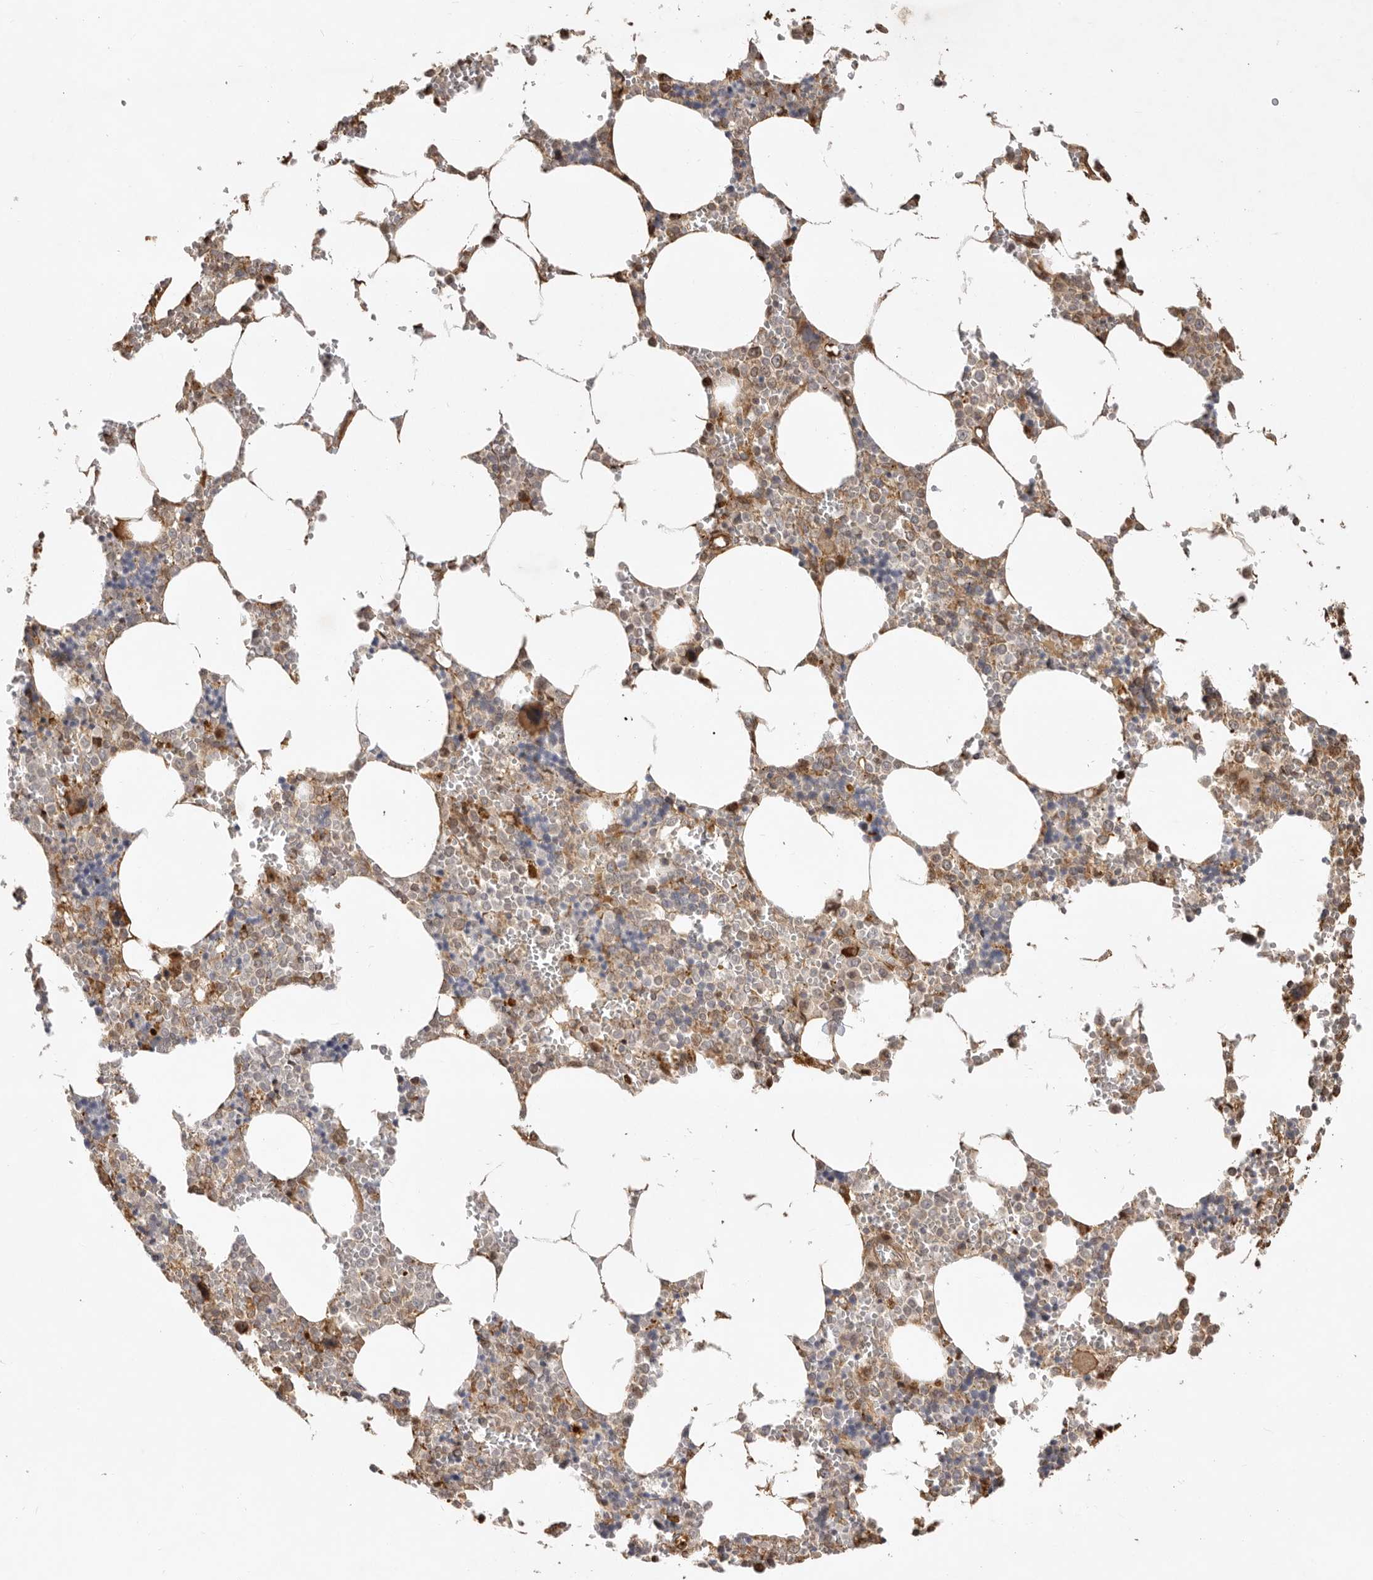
{"staining": {"intensity": "moderate", "quantity": ">75%", "location": "cytoplasmic/membranous"}, "tissue": "bone marrow", "cell_type": "Hematopoietic cells", "image_type": "normal", "snomed": [{"axis": "morphology", "description": "Normal tissue, NOS"}, {"axis": "topography", "description": "Bone marrow"}], "caption": "About >75% of hematopoietic cells in benign bone marrow show moderate cytoplasmic/membranous protein positivity as visualized by brown immunohistochemical staining.", "gene": "DPH7", "patient": {"sex": "male", "age": 70}}